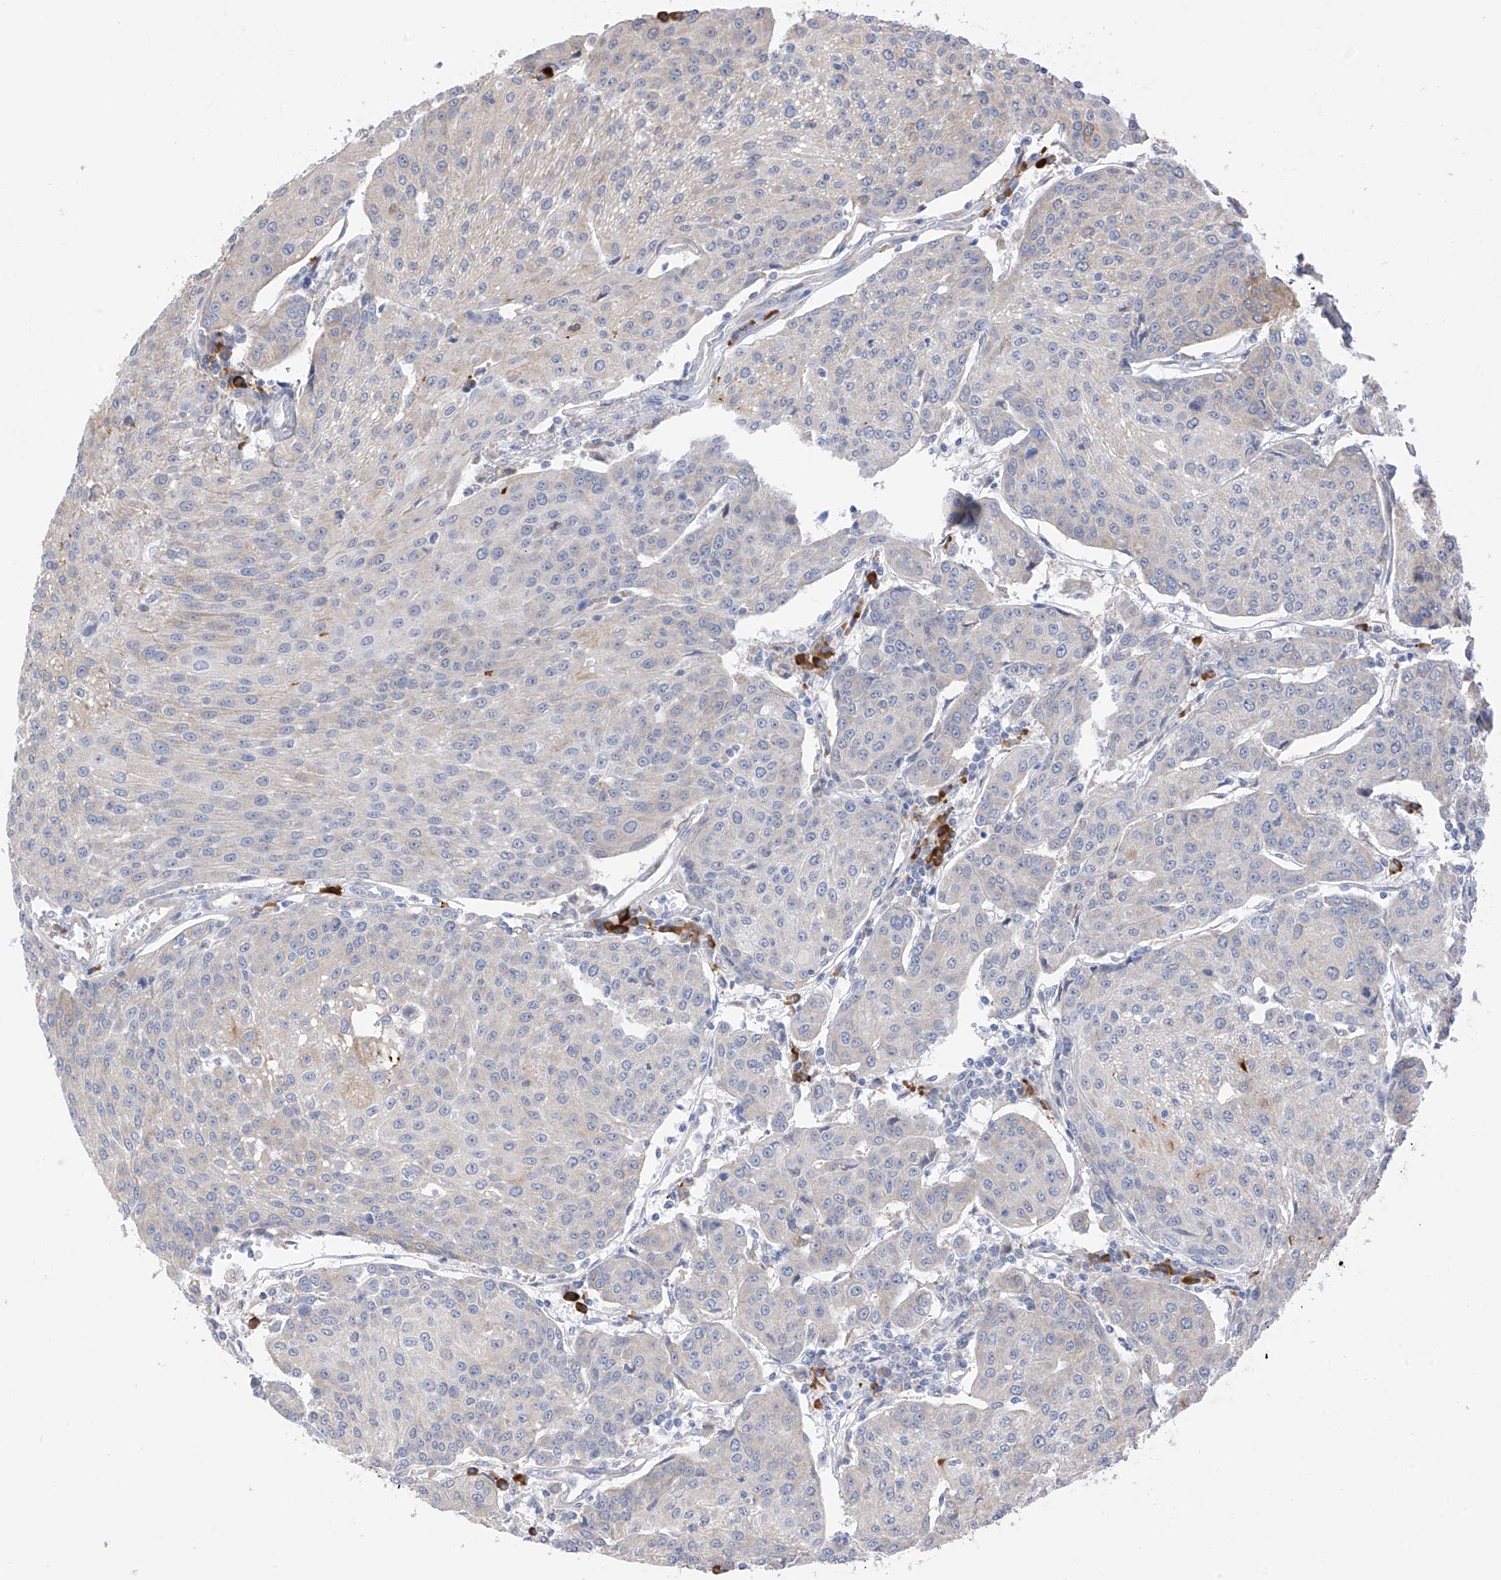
{"staining": {"intensity": "negative", "quantity": "none", "location": "none"}, "tissue": "urothelial cancer", "cell_type": "Tumor cells", "image_type": "cancer", "snomed": [{"axis": "morphology", "description": "Urothelial carcinoma, High grade"}, {"axis": "topography", "description": "Urinary bladder"}], "caption": "Tumor cells show no significant expression in high-grade urothelial carcinoma. The staining was performed using DAB (3,3'-diaminobenzidine) to visualize the protein expression in brown, while the nuclei were stained in blue with hematoxylin (Magnification: 20x).", "gene": "REC8", "patient": {"sex": "female", "age": 85}}